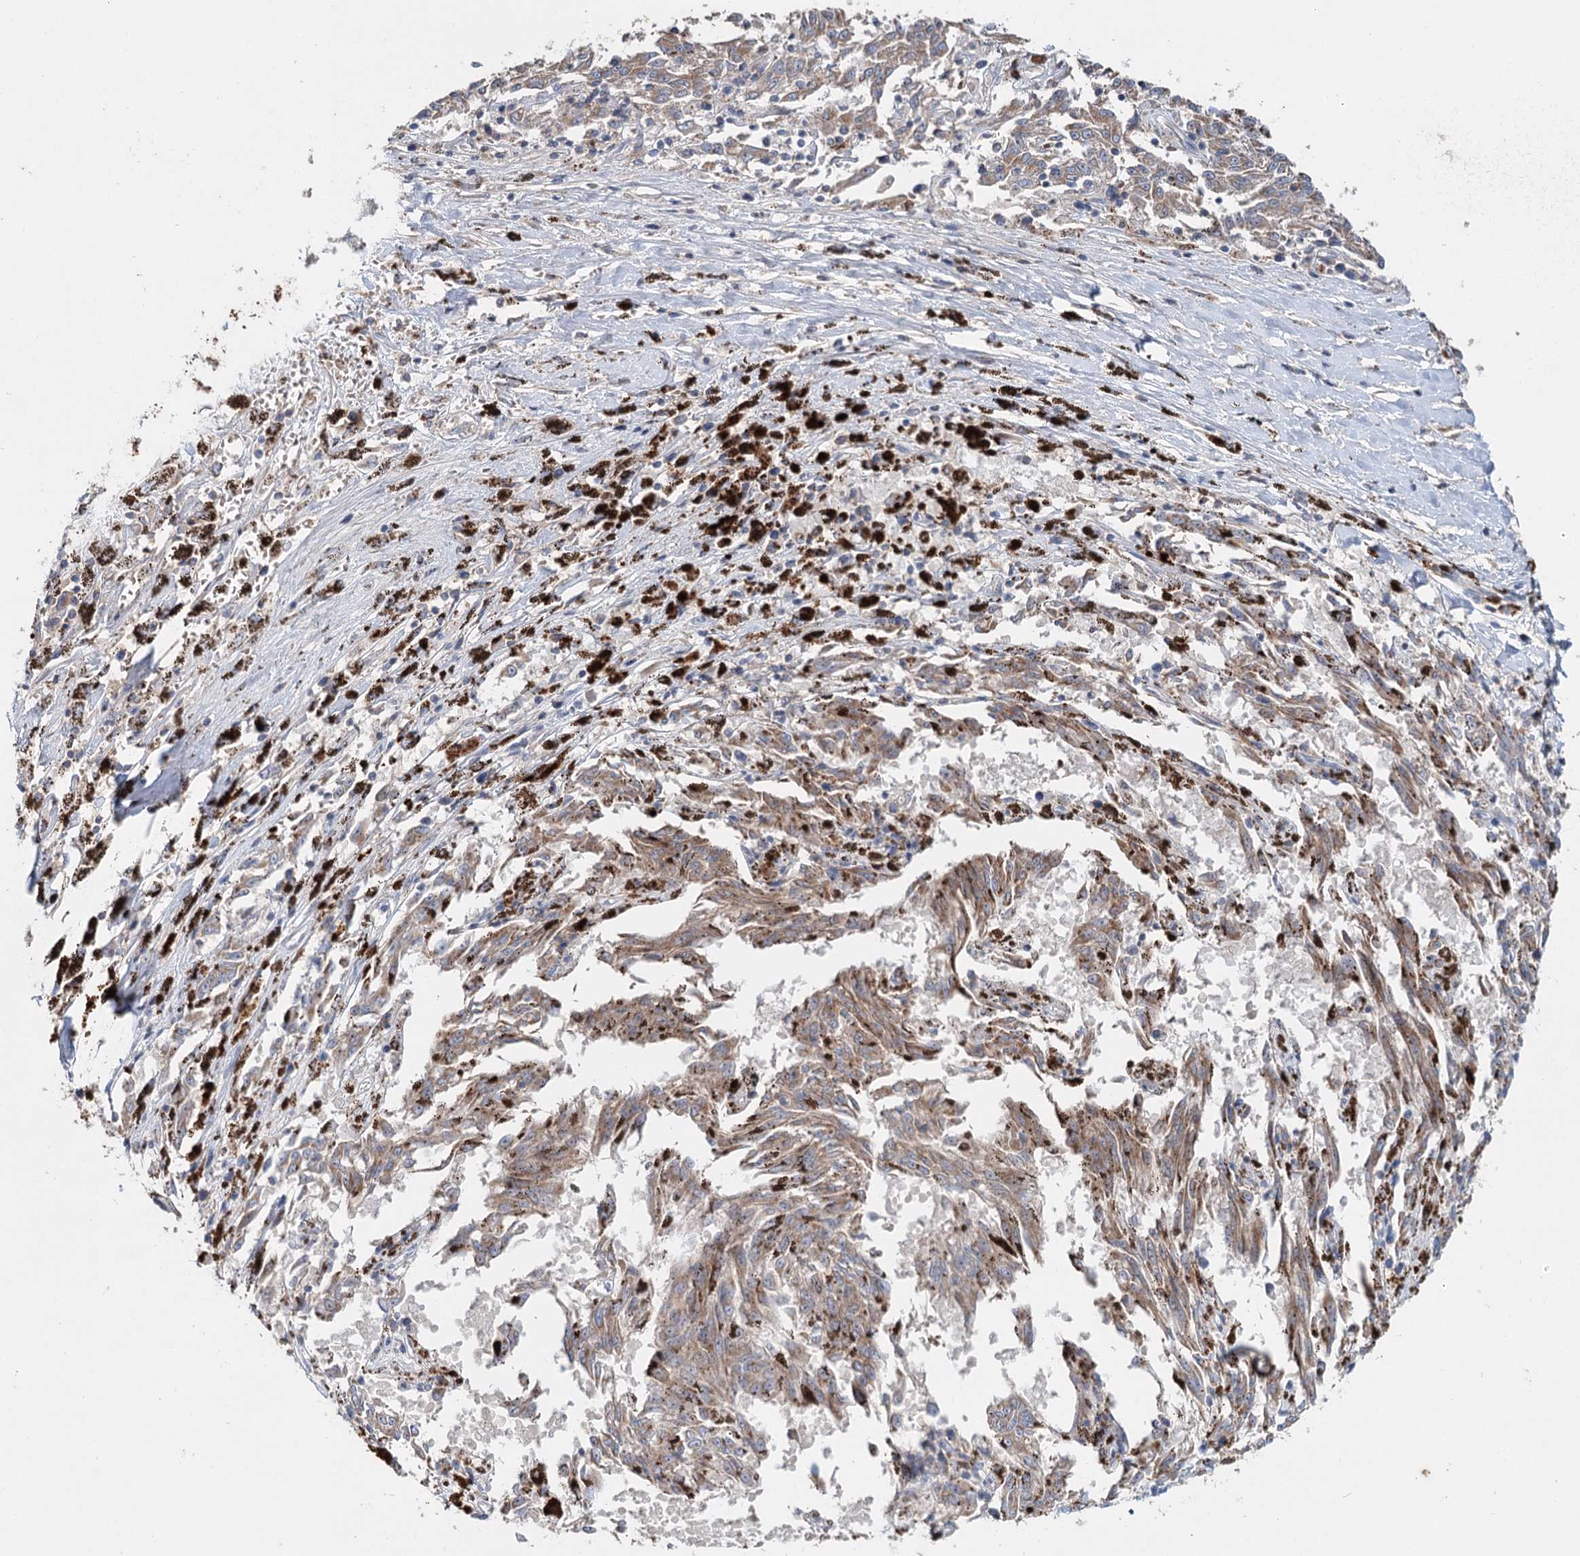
{"staining": {"intensity": "moderate", "quantity": "25%-75%", "location": "cytoplasmic/membranous"}, "tissue": "melanoma", "cell_type": "Tumor cells", "image_type": "cancer", "snomed": [{"axis": "morphology", "description": "Malignant melanoma, NOS"}, {"axis": "topography", "description": "Skin"}], "caption": "Immunohistochemistry (IHC) histopathology image of human melanoma stained for a protein (brown), which displays medium levels of moderate cytoplasmic/membranous positivity in about 25%-75% of tumor cells.", "gene": "ALKBH8", "patient": {"sex": "female", "age": 72}}